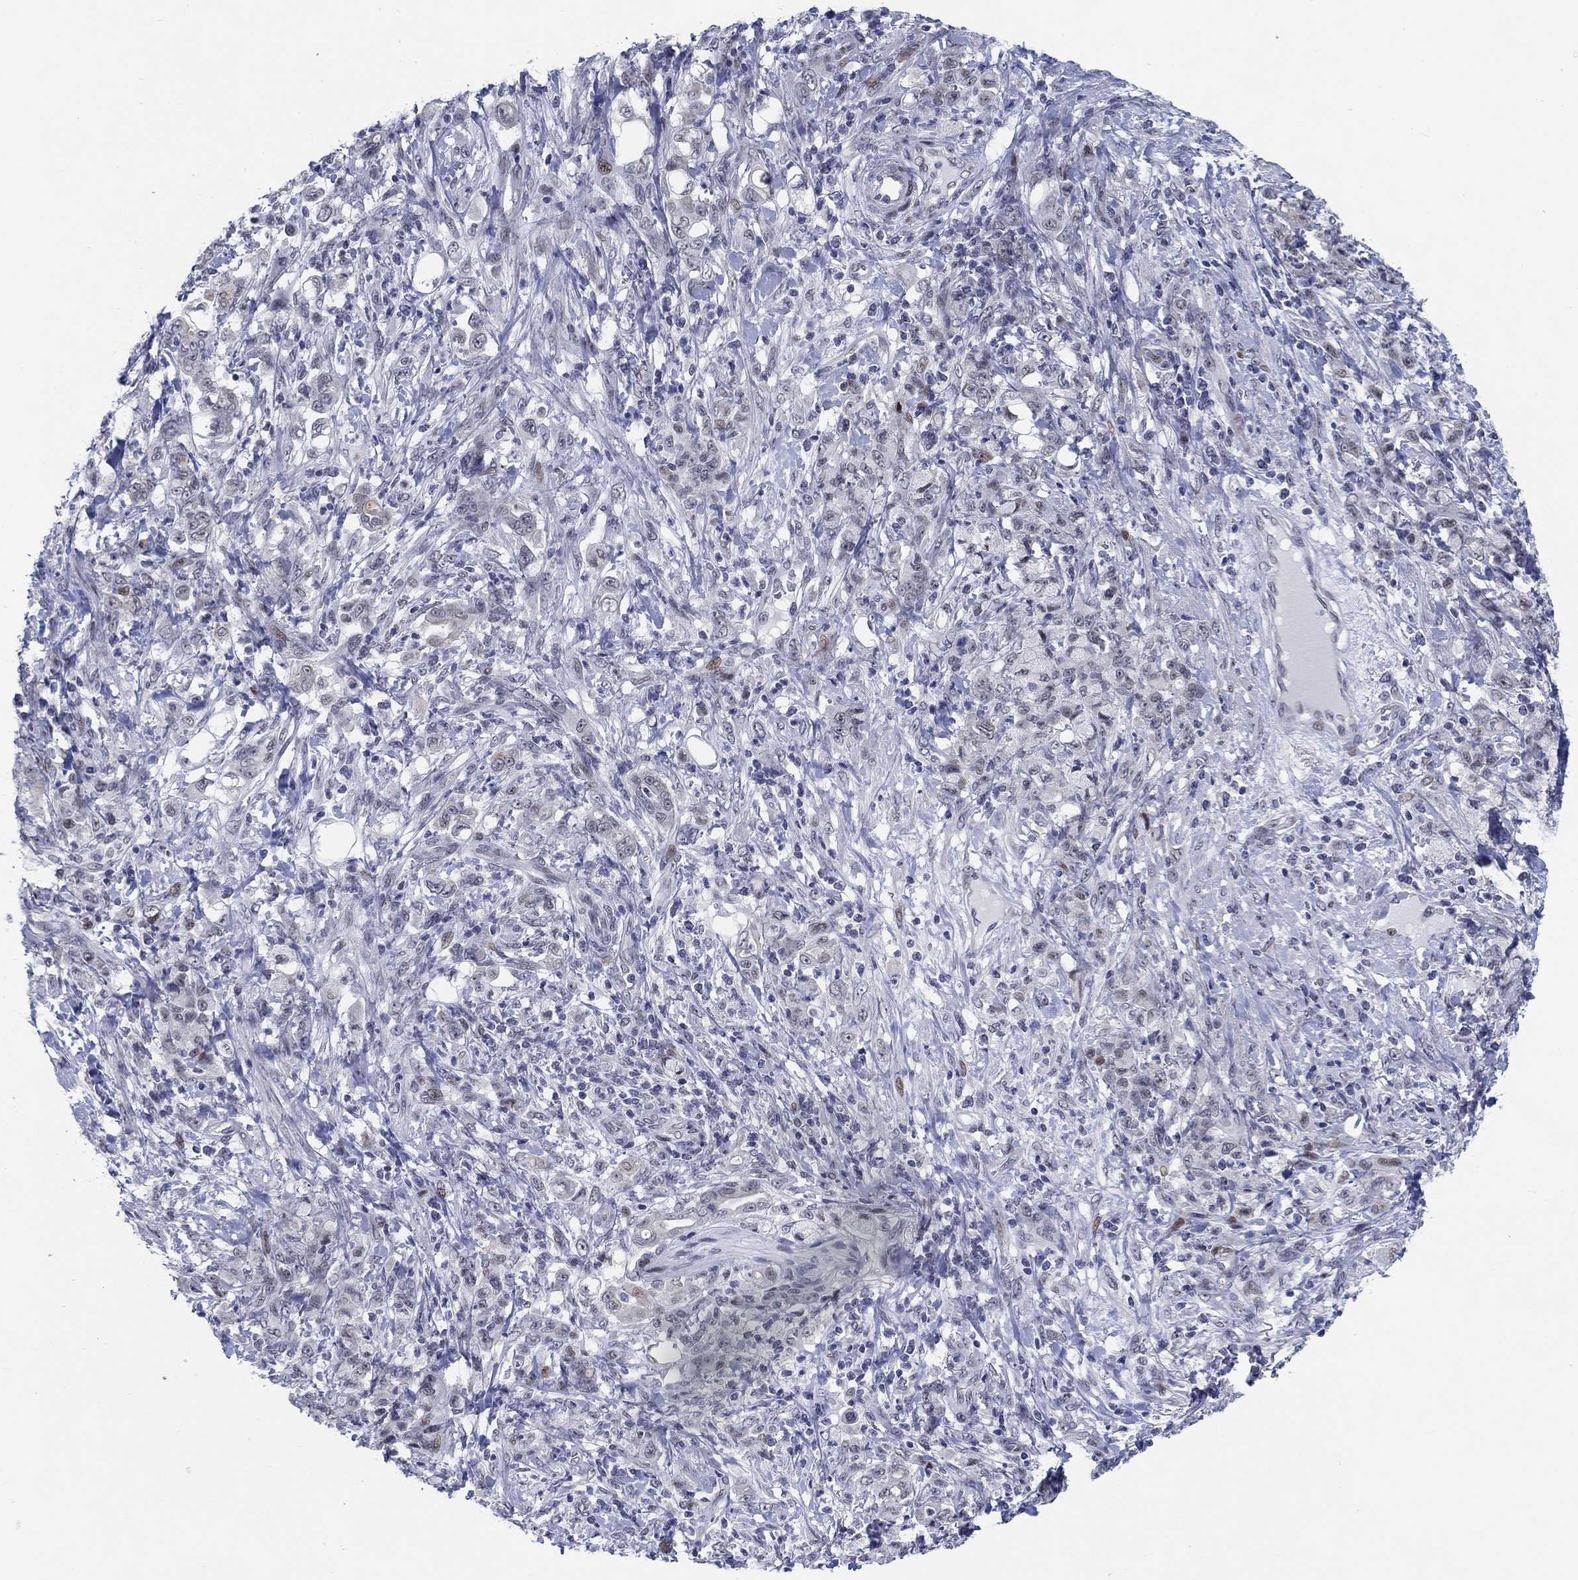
{"staining": {"intensity": "weak", "quantity": "<25%", "location": "nuclear"}, "tissue": "stomach cancer", "cell_type": "Tumor cells", "image_type": "cancer", "snomed": [{"axis": "morphology", "description": "Adenocarcinoma, NOS"}, {"axis": "topography", "description": "Stomach"}], "caption": "This is an immunohistochemistry (IHC) image of human stomach cancer (adenocarcinoma). There is no staining in tumor cells.", "gene": "NEU3", "patient": {"sex": "female", "age": 79}}